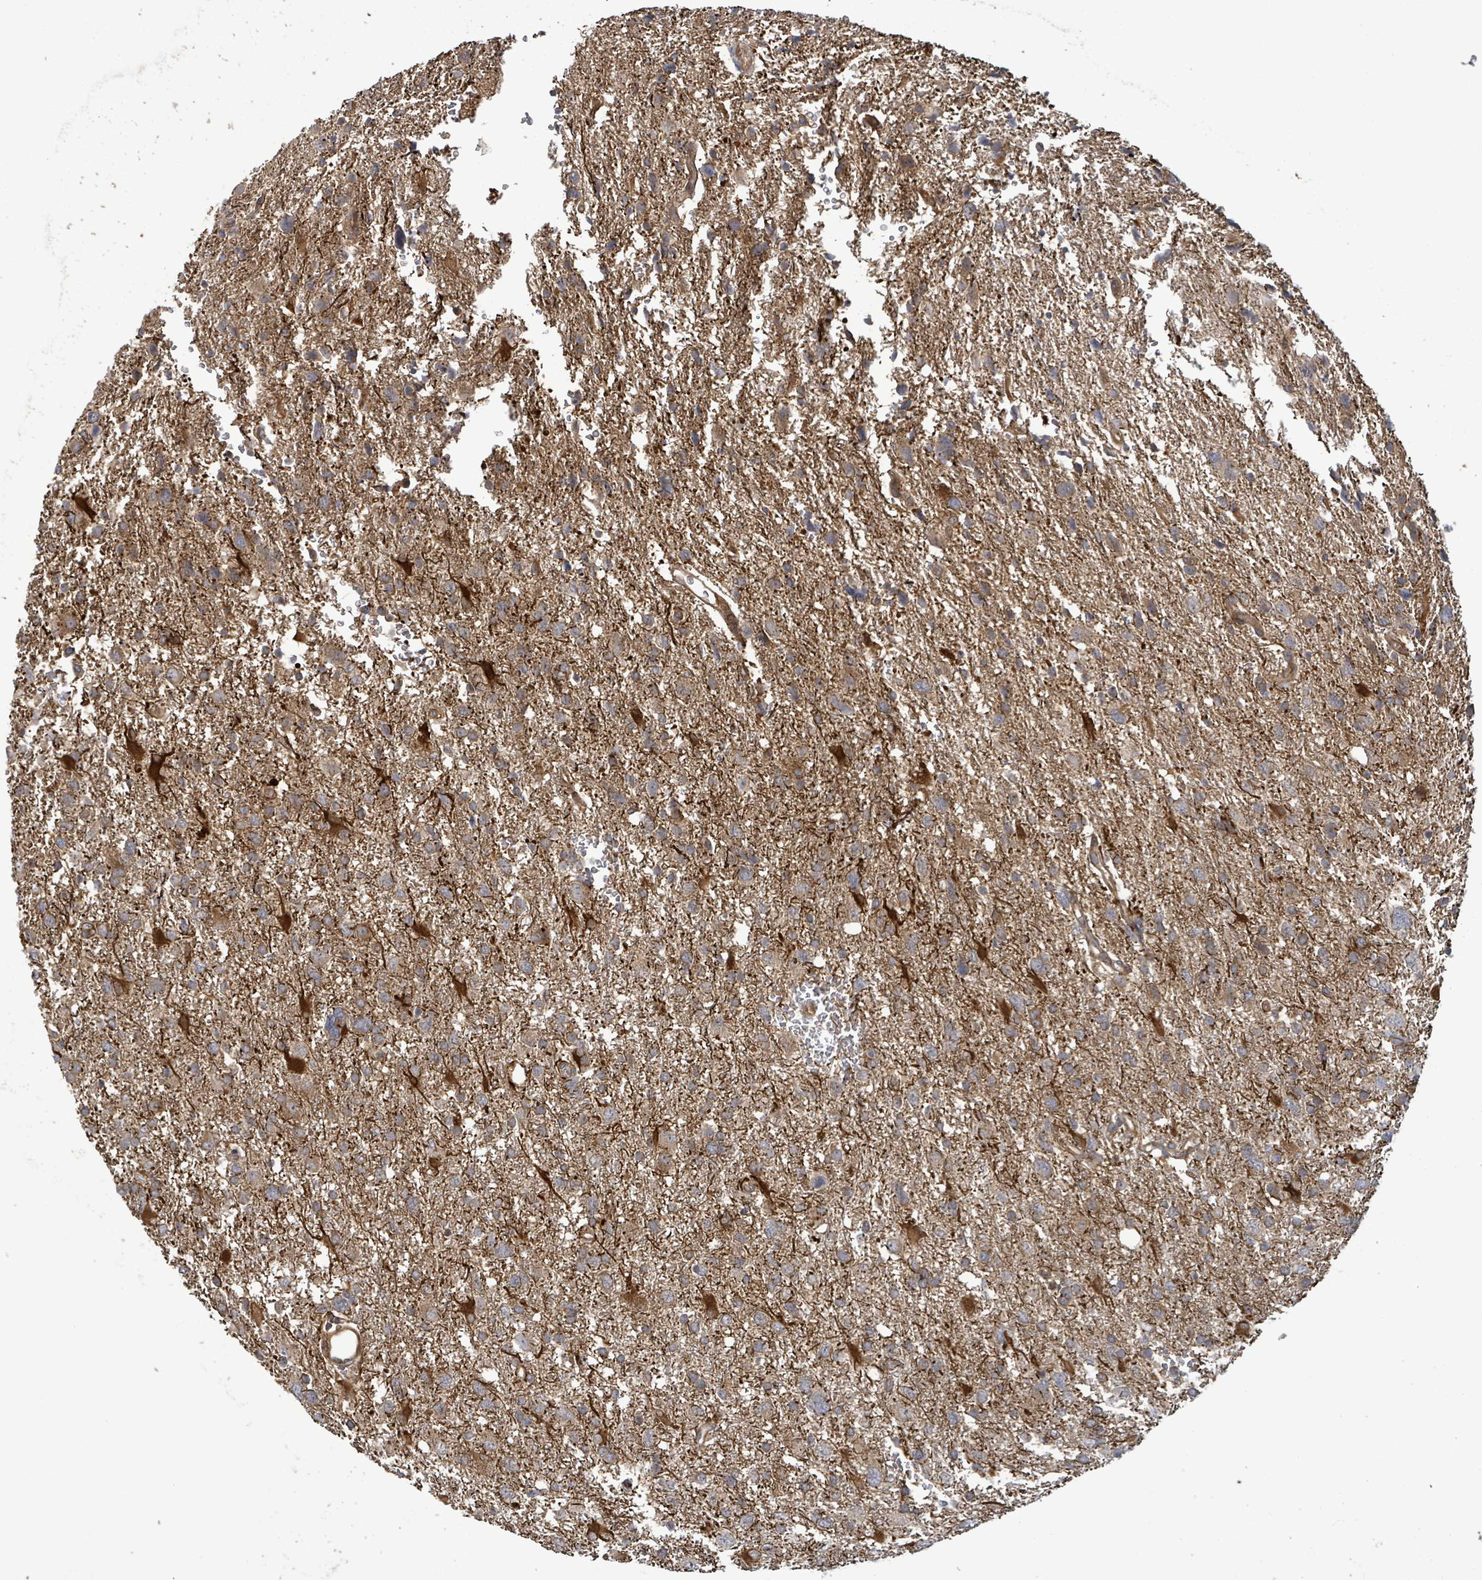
{"staining": {"intensity": "moderate", "quantity": ">75%", "location": "cytoplasmic/membranous"}, "tissue": "glioma", "cell_type": "Tumor cells", "image_type": "cancer", "snomed": [{"axis": "morphology", "description": "Glioma, malignant, High grade"}, {"axis": "topography", "description": "Brain"}], "caption": "The histopathology image demonstrates a brown stain indicating the presence of a protein in the cytoplasmic/membranous of tumor cells in glioma.", "gene": "MAP3K6", "patient": {"sex": "male", "age": 61}}